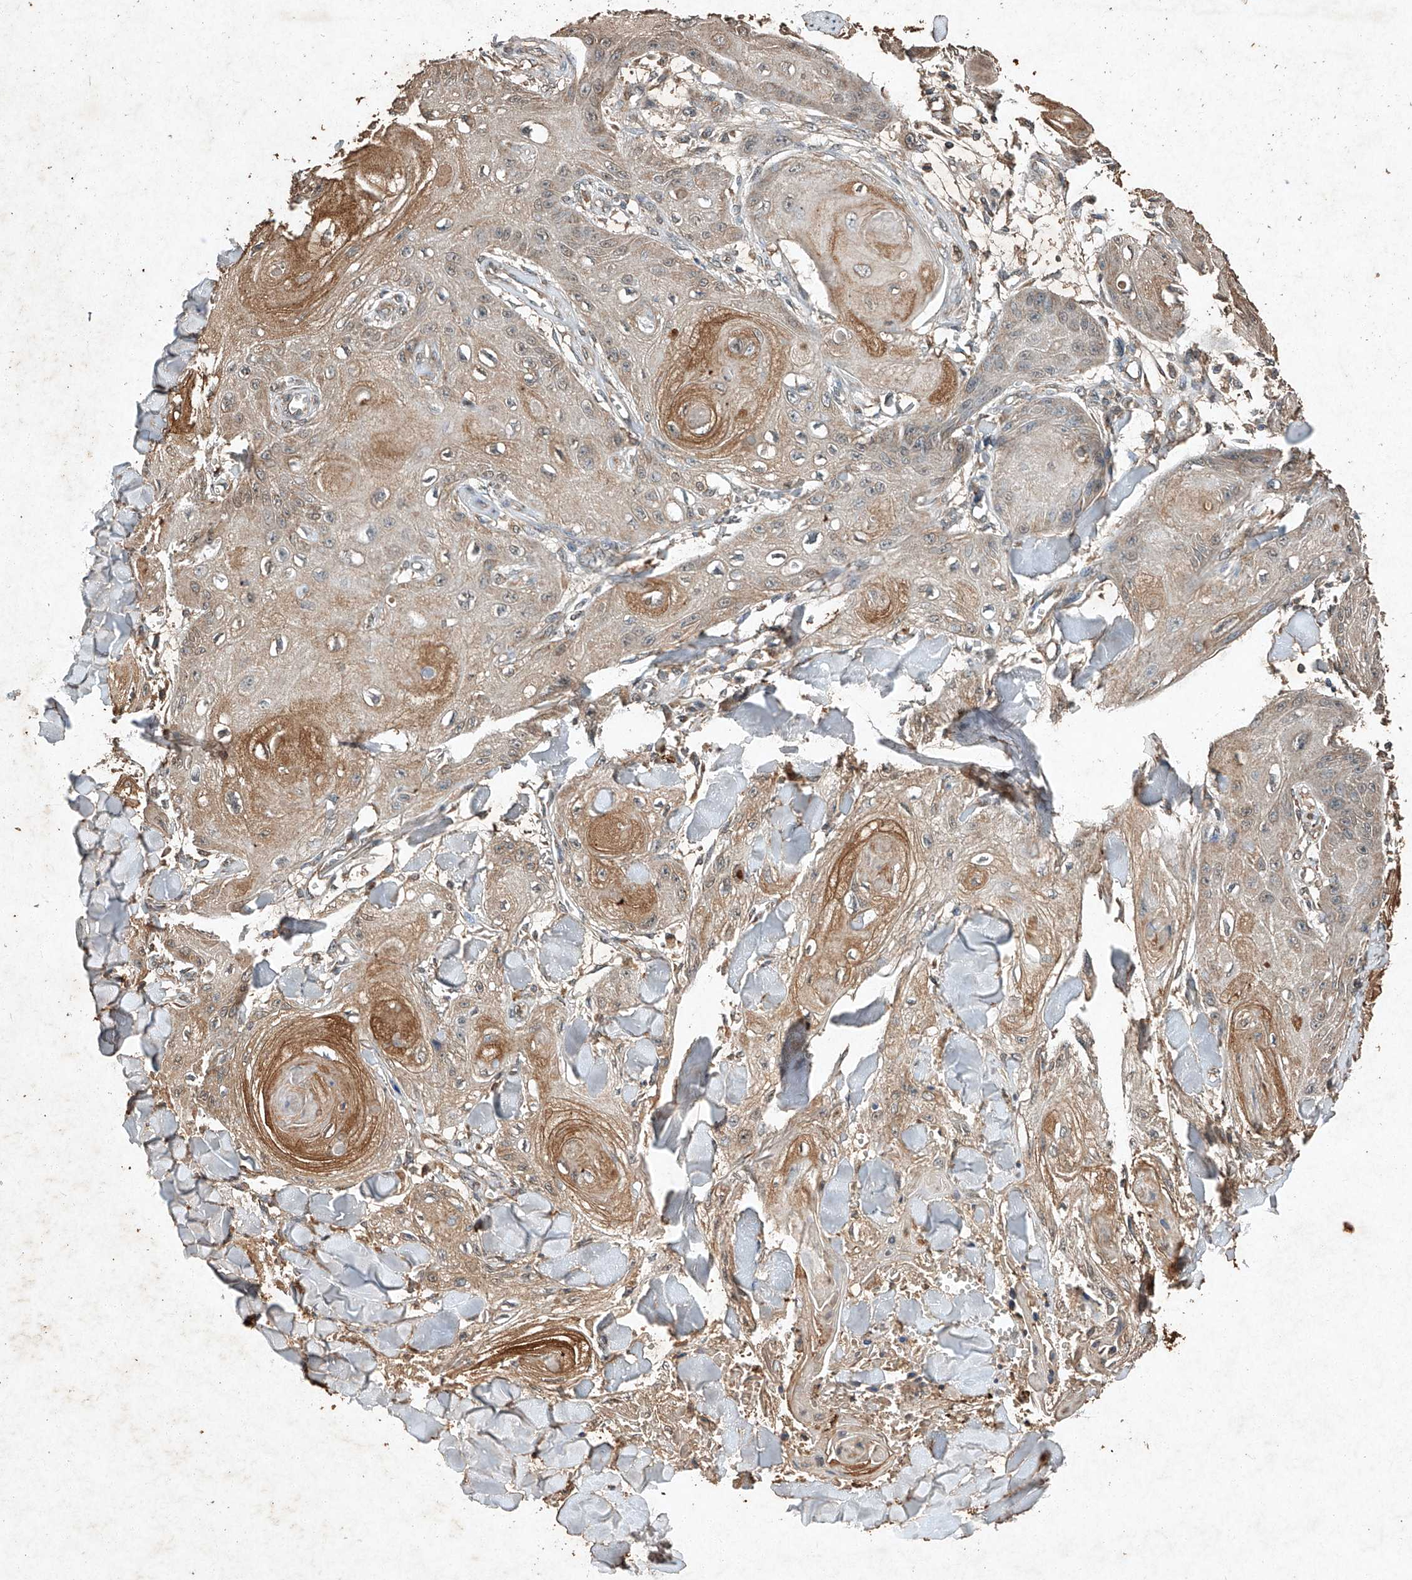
{"staining": {"intensity": "moderate", "quantity": "<25%", "location": "cytoplasmic/membranous"}, "tissue": "skin cancer", "cell_type": "Tumor cells", "image_type": "cancer", "snomed": [{"axis": "morphology", "description": "Squamous cell carcinoma, NOS"}, {"axis": "topography", "description": "Skin"}], "caption": "Skin cancer (squamous cell carcinoma) was stained to show a protein in brown. There is low levels of moderate cytoplasmic/membranous positivity in approximately <25% of tumor cells. (DAB IHC, brown staining for protein, blue staining for nuclei).", "gene": "STK3", "patient": {"sex": "male", "age": 74}}